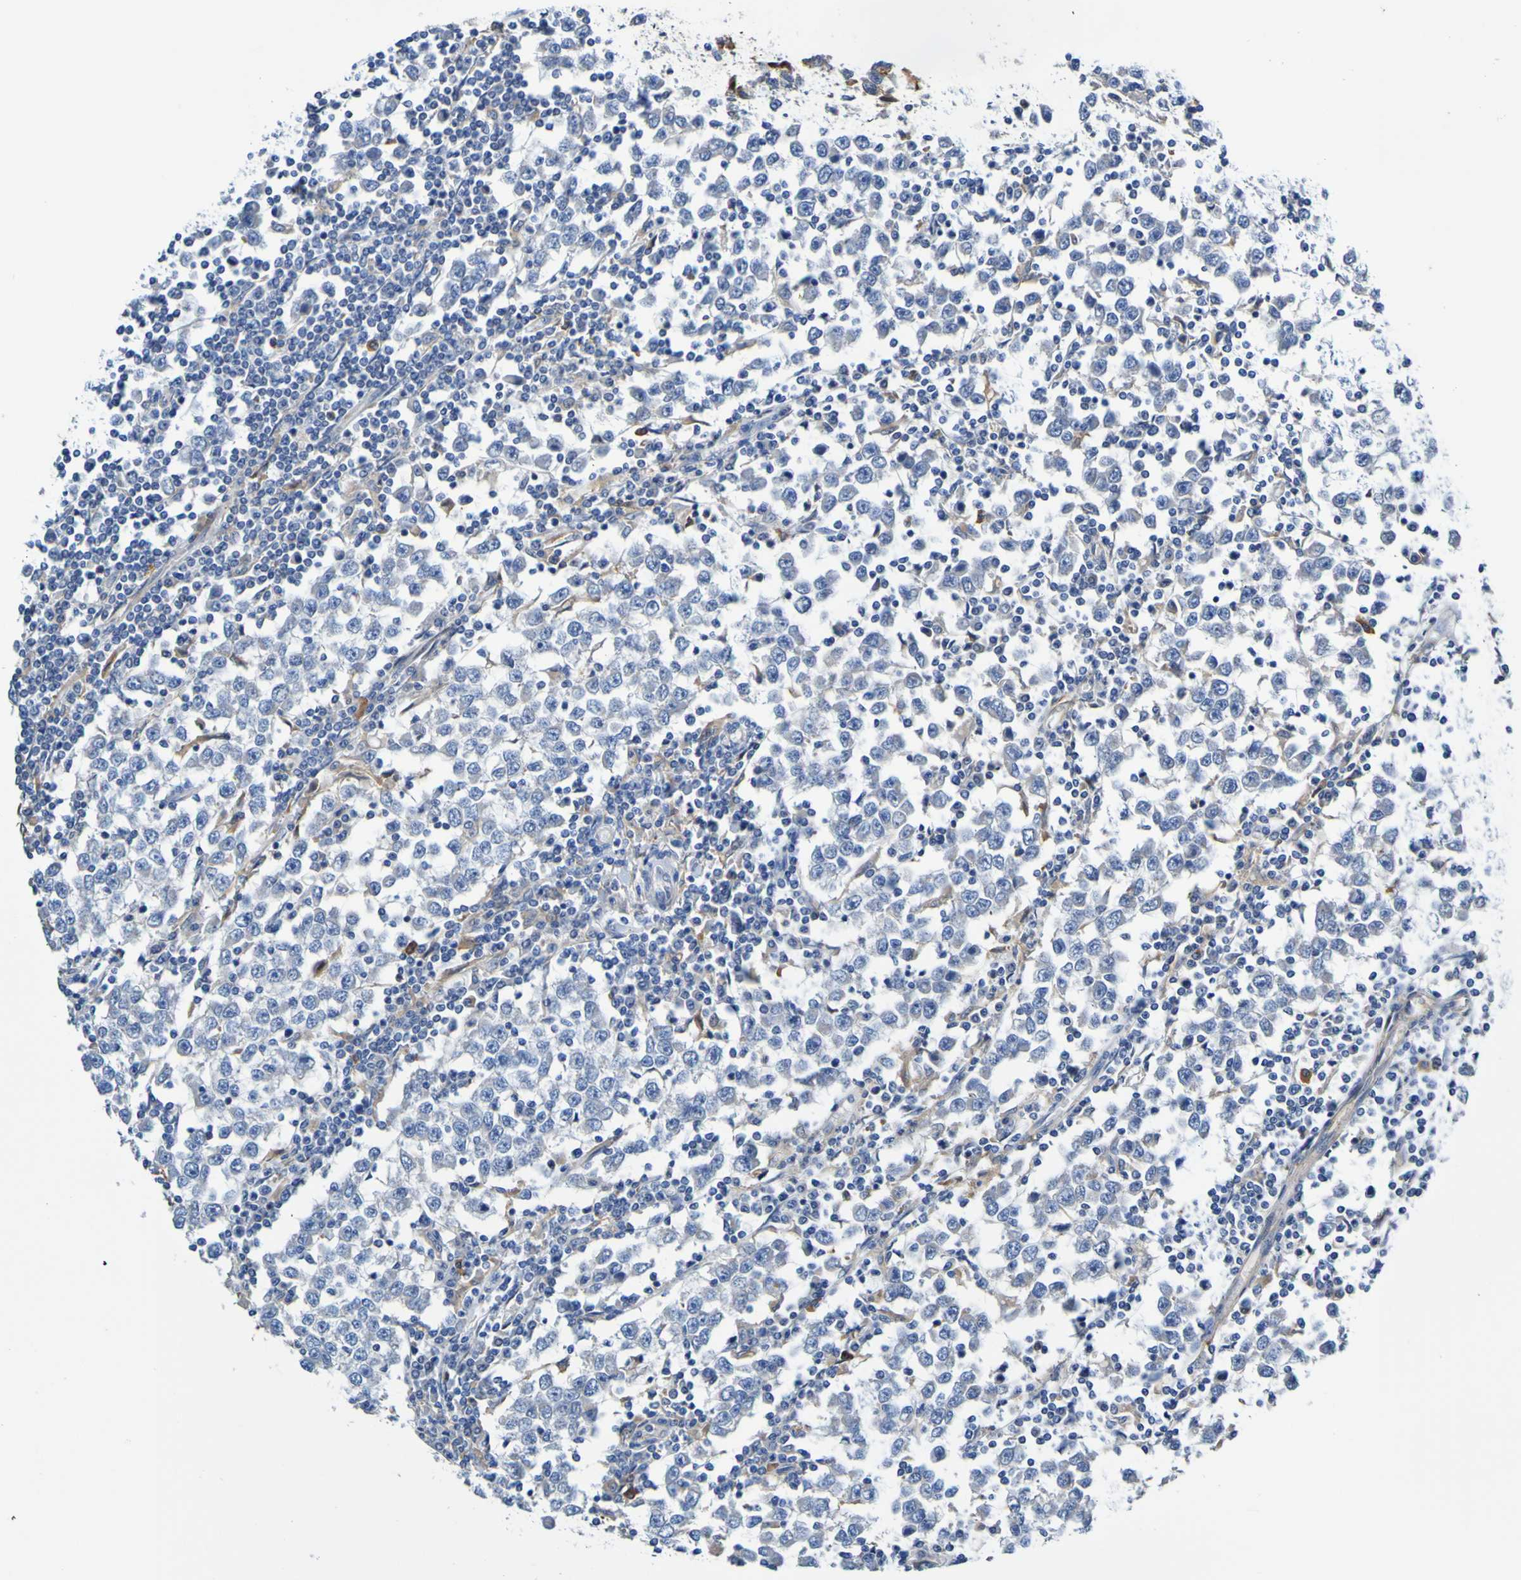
{"staining": {"intensity": "negative", "quantity": "none", "location": "none"}, "tissue": "testis cancer", "cell_type": "Tumor cells", "image_type": "cancer", "snomed": [{"axis": "morphology", "description": "Seminoma, NOS"}, {"axis": "topography", "description": "Testis"}], "caption": "Immunohistochemistry image of neoplastic tissue: testis cancer (seminoma) stained with DAB displays no significant protein staining in tumor cells.", "gene": "METAP2", "patient": {"sex": "male", "age": 65}}